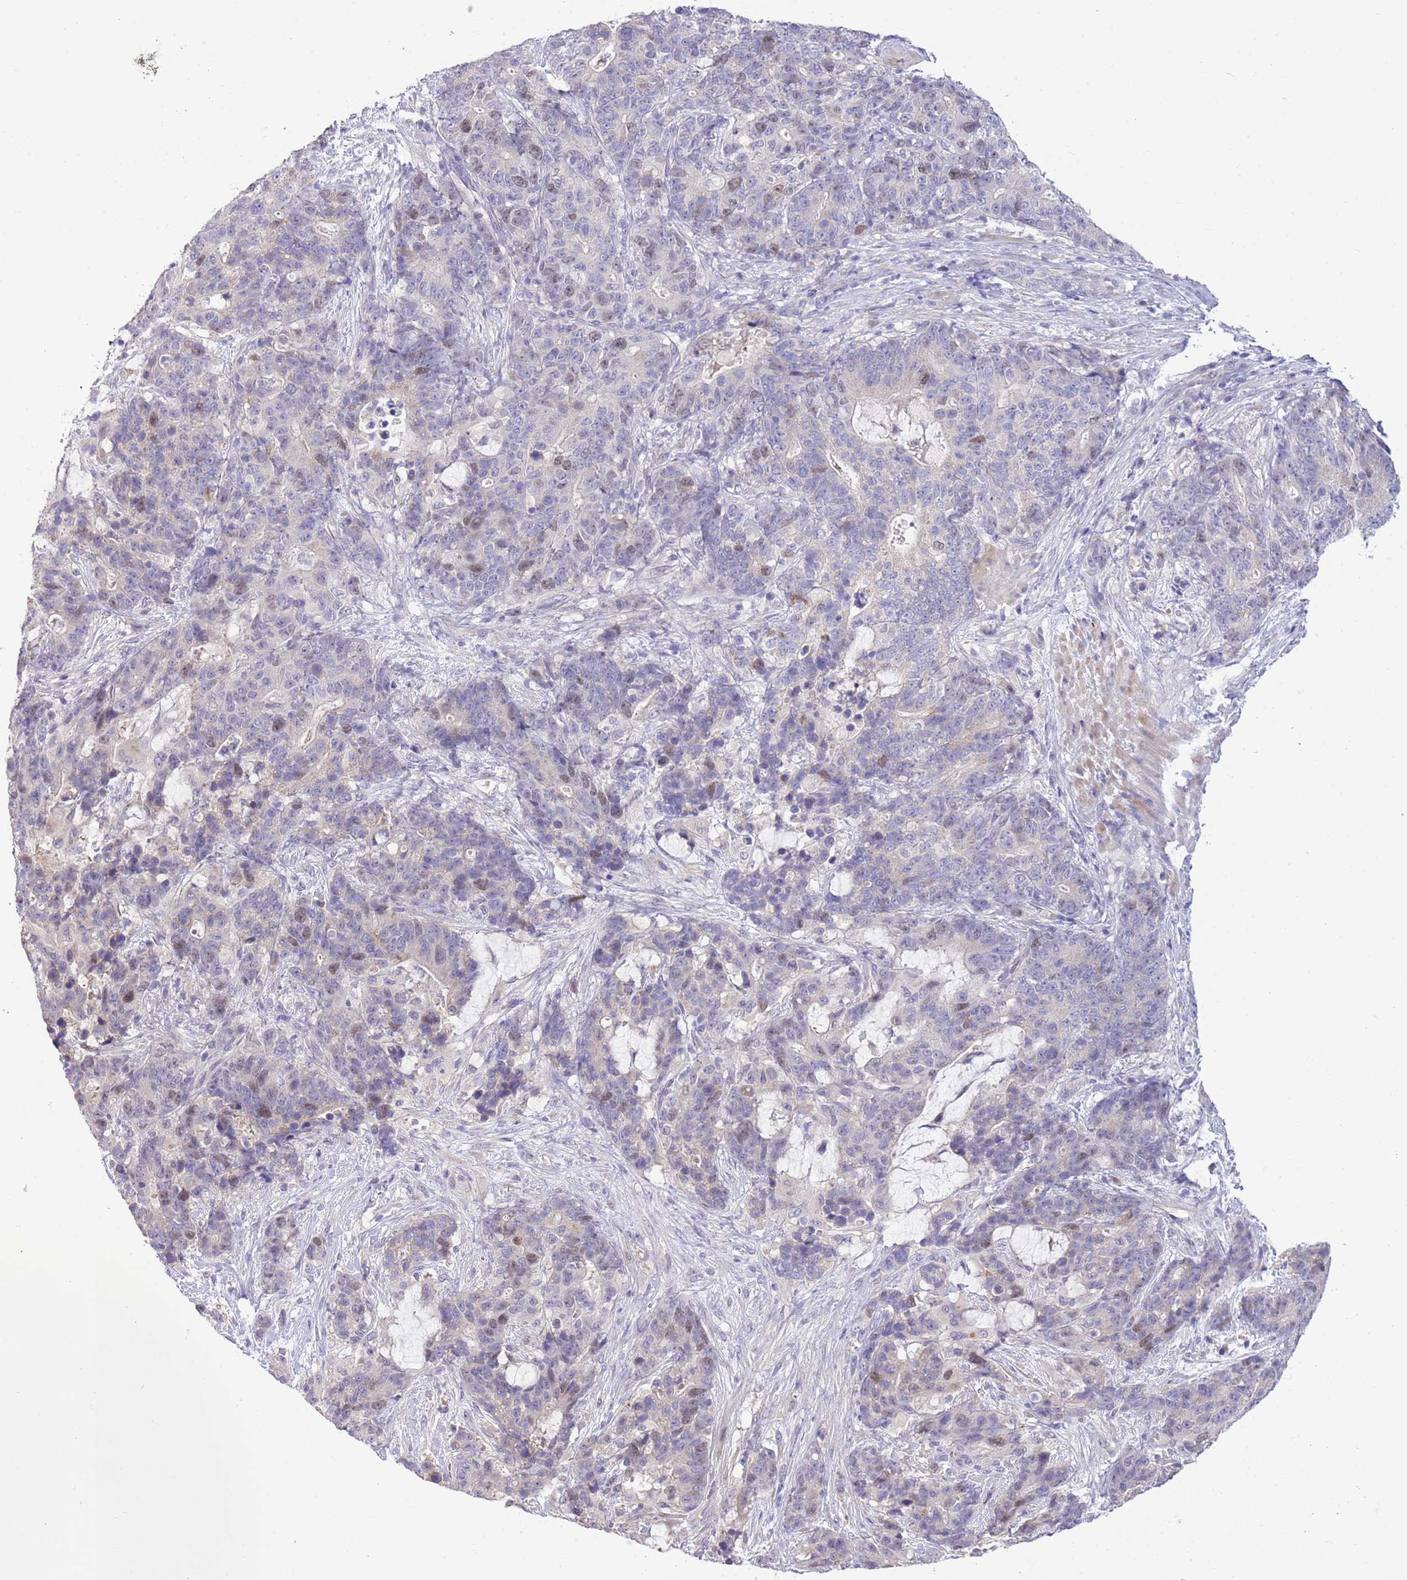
{"staining": {"intensity": "weak", "quantity": "<25%", "location": "nuclear"}, "tissue": "stomach cancer", "cell_type": "Tumor cells", "image_type": "cancer", "snomed": [{"axis": "morphology", "description": "Normal tissue, NOS"}, {"axis": "morphology", "description": "Adenocarcinoma, NOS"}, {"axis": "topography", "description": "Stomach"}], "caption": "There is no significant positivity in tumor cells of adenocarcinoma (stomach).", "gene": "FBRSL1", "patient": {"sex": "female", "age": 64}}